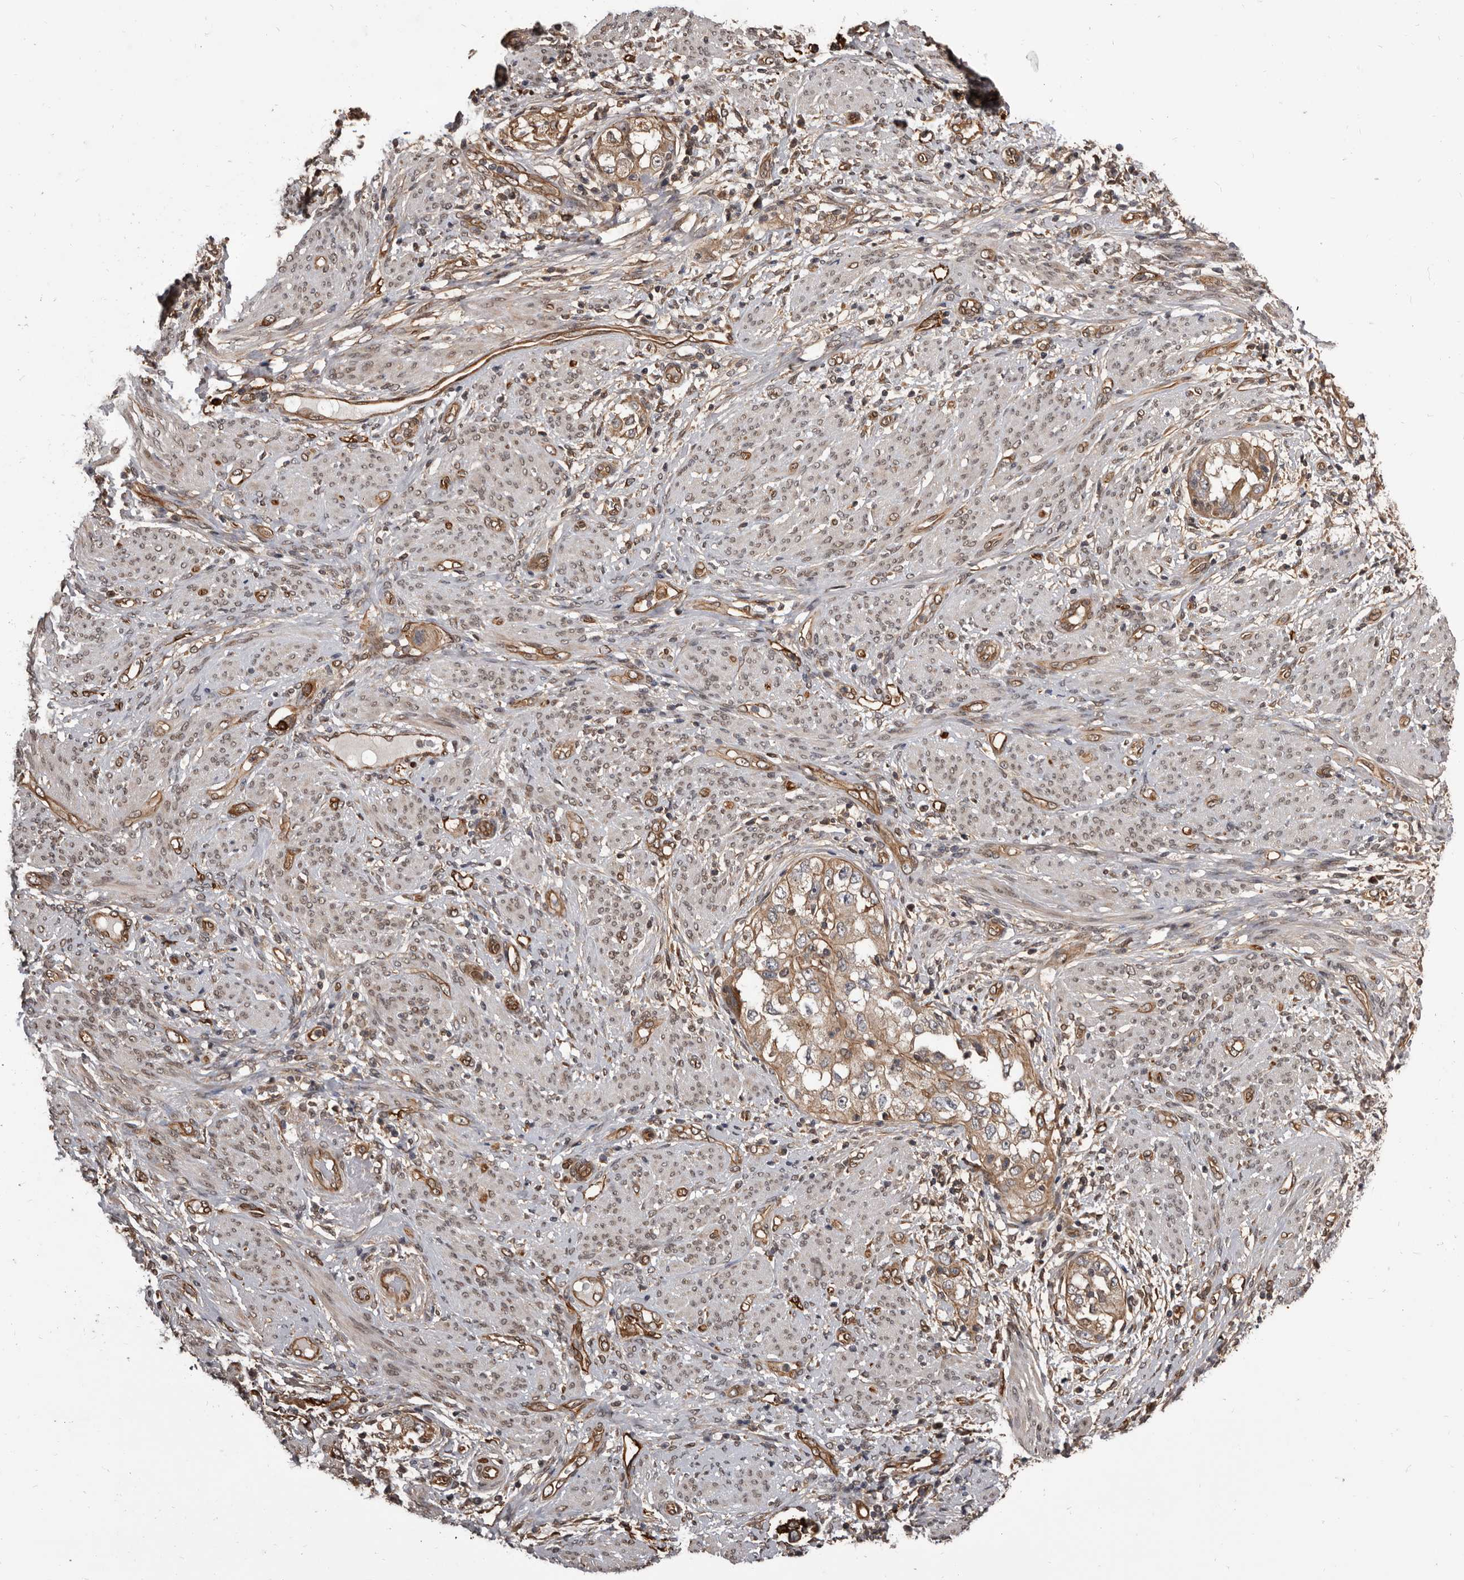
{"staining": {"intensity": "weak", "quantity": ">75%", "location": "cytoplasmic/membranous"}, "tissue": "endometrial cancer", "cell_type": "Tumor cells", "image_type": "cancer", "snomed": [{"axis": "morphology", "description": "Adenocarcinoma, NOS"}, {"axis": "topography", "description": "Endometrium"}], "caption": "Endometrial cancer (adenocarcinoma) stained with a protein marker shows weak staining in tumor cells.", "gene": "ADAMTS20", "patient": {"sex": "female", "age": 85}}